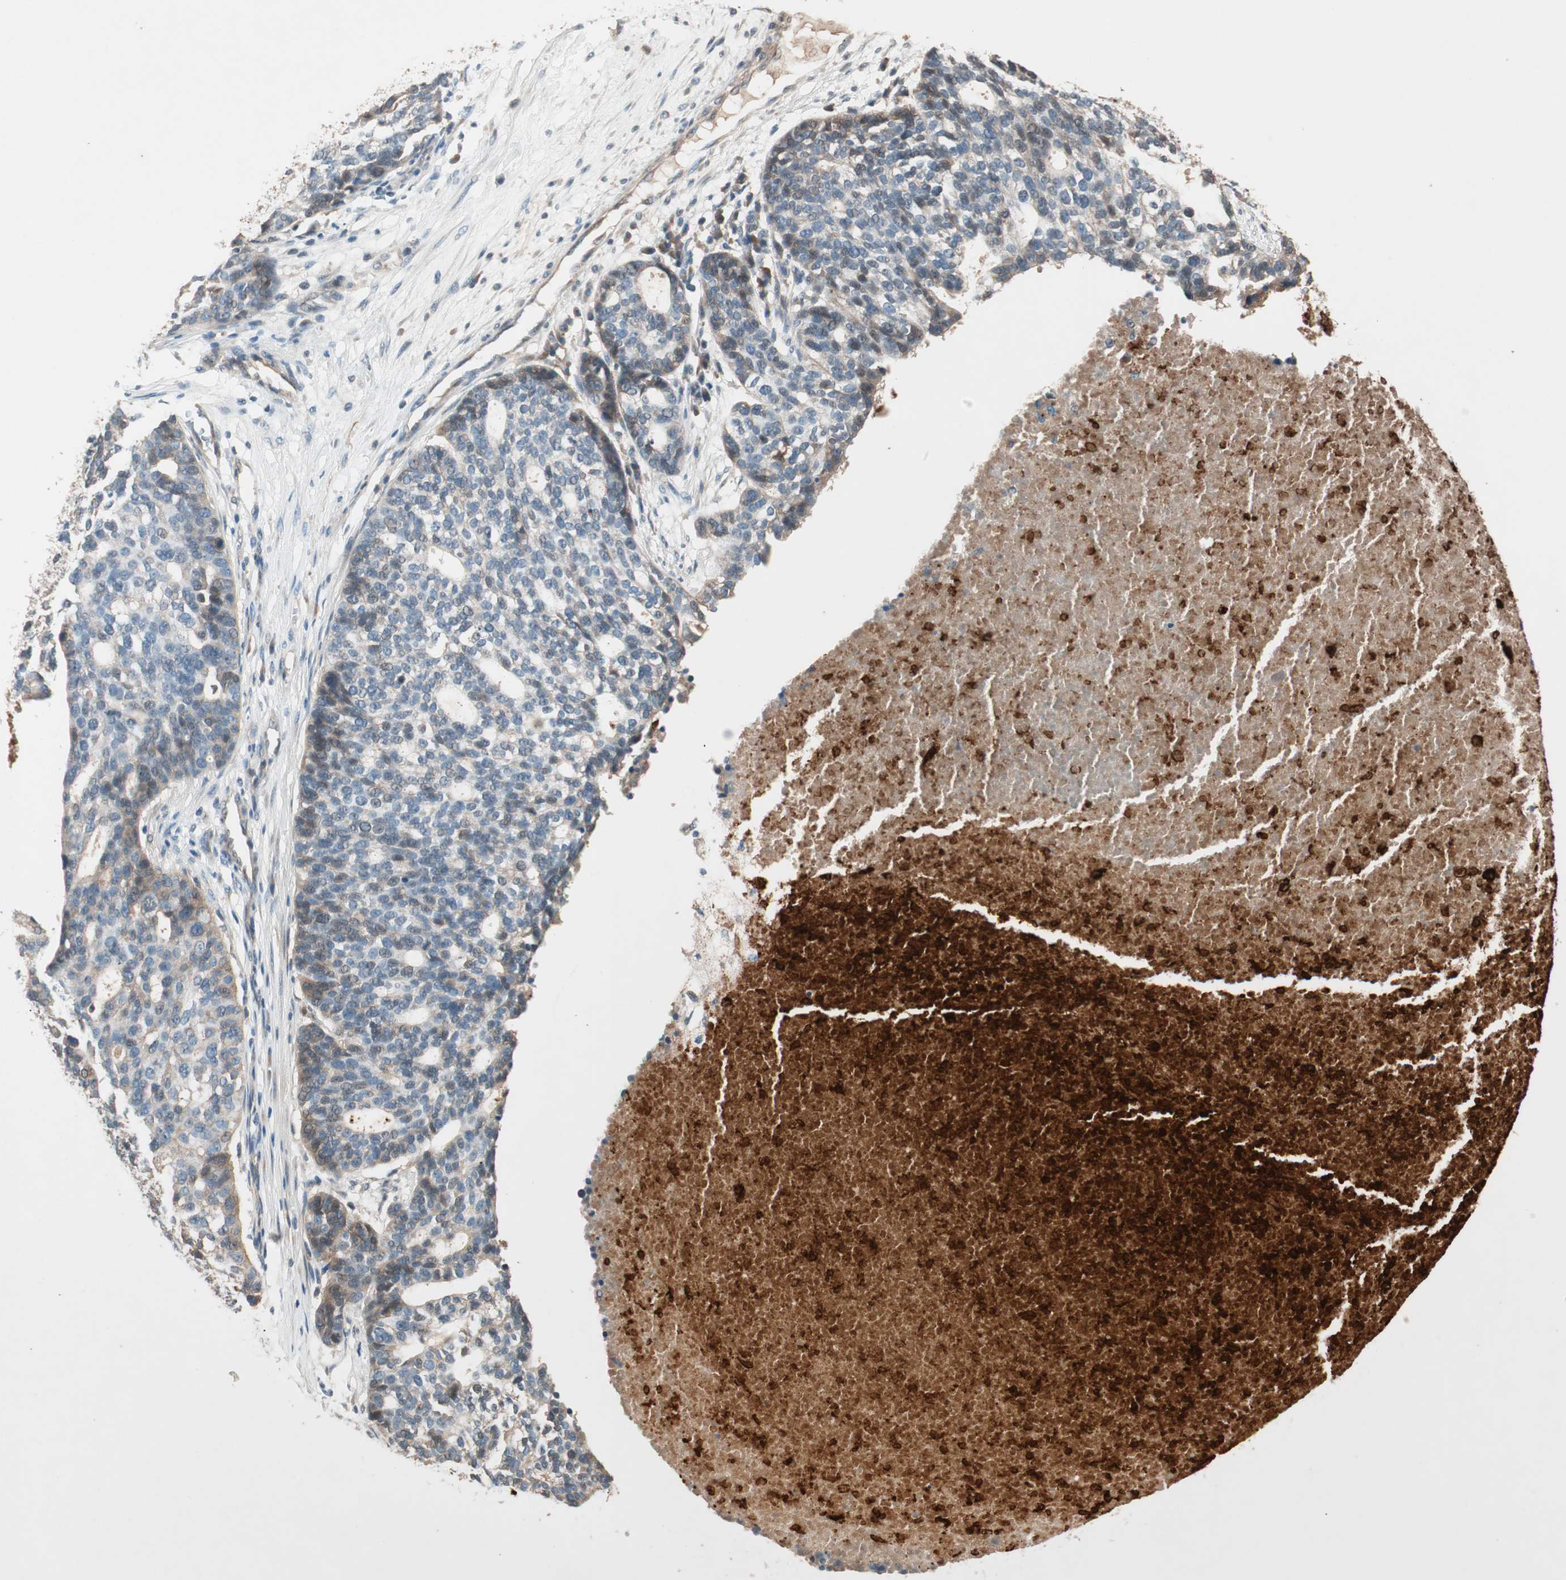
{"staining": {"intensity": "weak", "quantity": "<25%", "location": "nuclear"}, "tissue": "ovarian cancer", "cell_type": "Tumor cells", "image_type": "cancer", "snomed": [{"axis": "morphology", "description": "Cystadenocarcinoma, serous, NOS"}, {"axis": "topography", "description": "Ovary"}], "caption": "An immunohistochemistry image of serous cystadenocarcinoma (ovarian) is shown. There is no staining in tumor cells of serous cystadenocarcinoma (ovarian).", "gene": "EPHA6", "patient": {"sex": "female", "age": 59}}